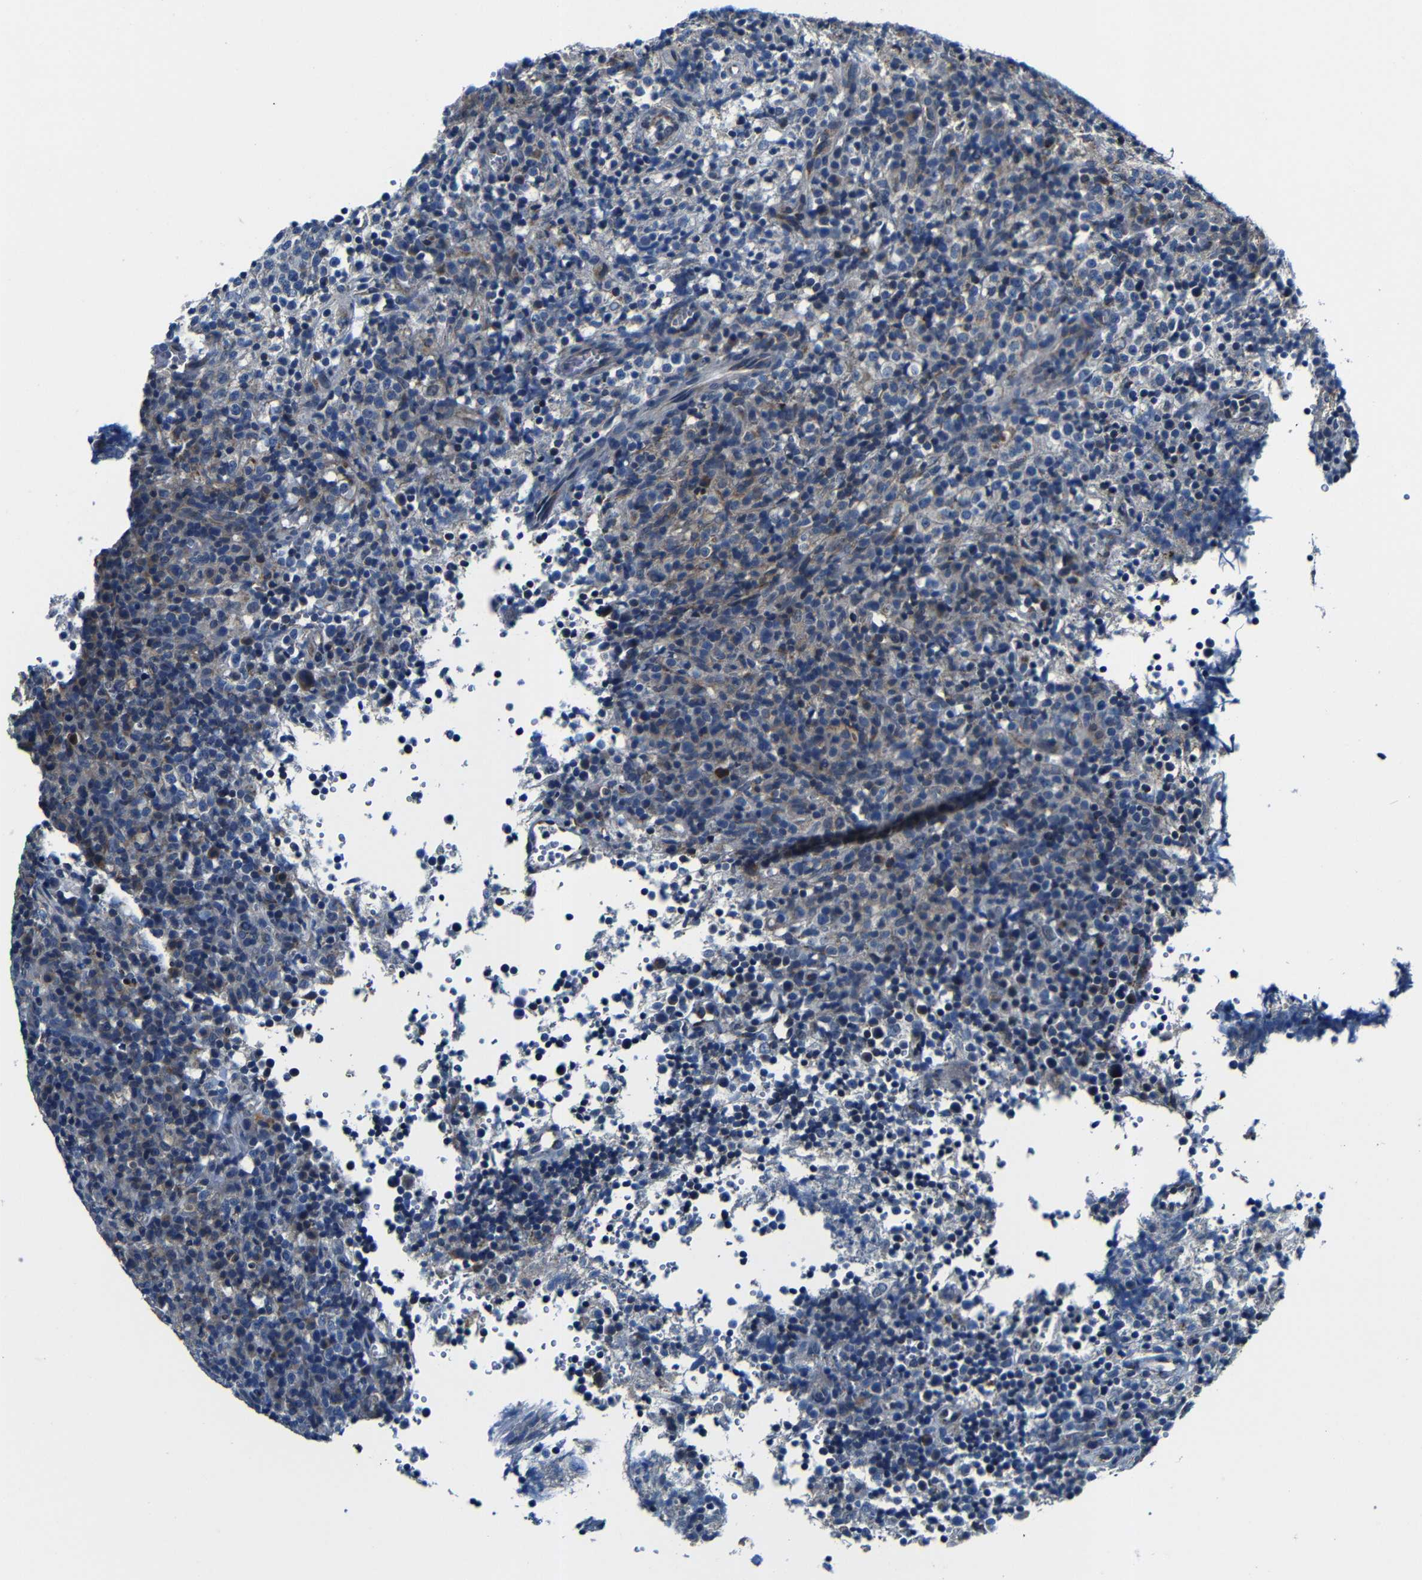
{"staining": {"intensity": "weak", "quantity": "<25%", "location": "cytoplasmic/membranous"}, "tissue": "lymphoma", "cell_type": "Tumor cells", "image_type": "cancer", "snomed": [{"axis": "morphology", "description": "Malignant lymphoma, non-Hodgkin's type, High grade"}, {"axis": "topography", "description": "Lymph node"}], "caption": "A high-resolution micrograph shows IHC staining of lymphoma, which displays no significant staining in tumor cells. (DAB immunohistochemistry (IHC) visualized using brightfield microscopy, high magnification).", "gene": "FKBP14", "patient": {"sex": "female", "age": 76}}